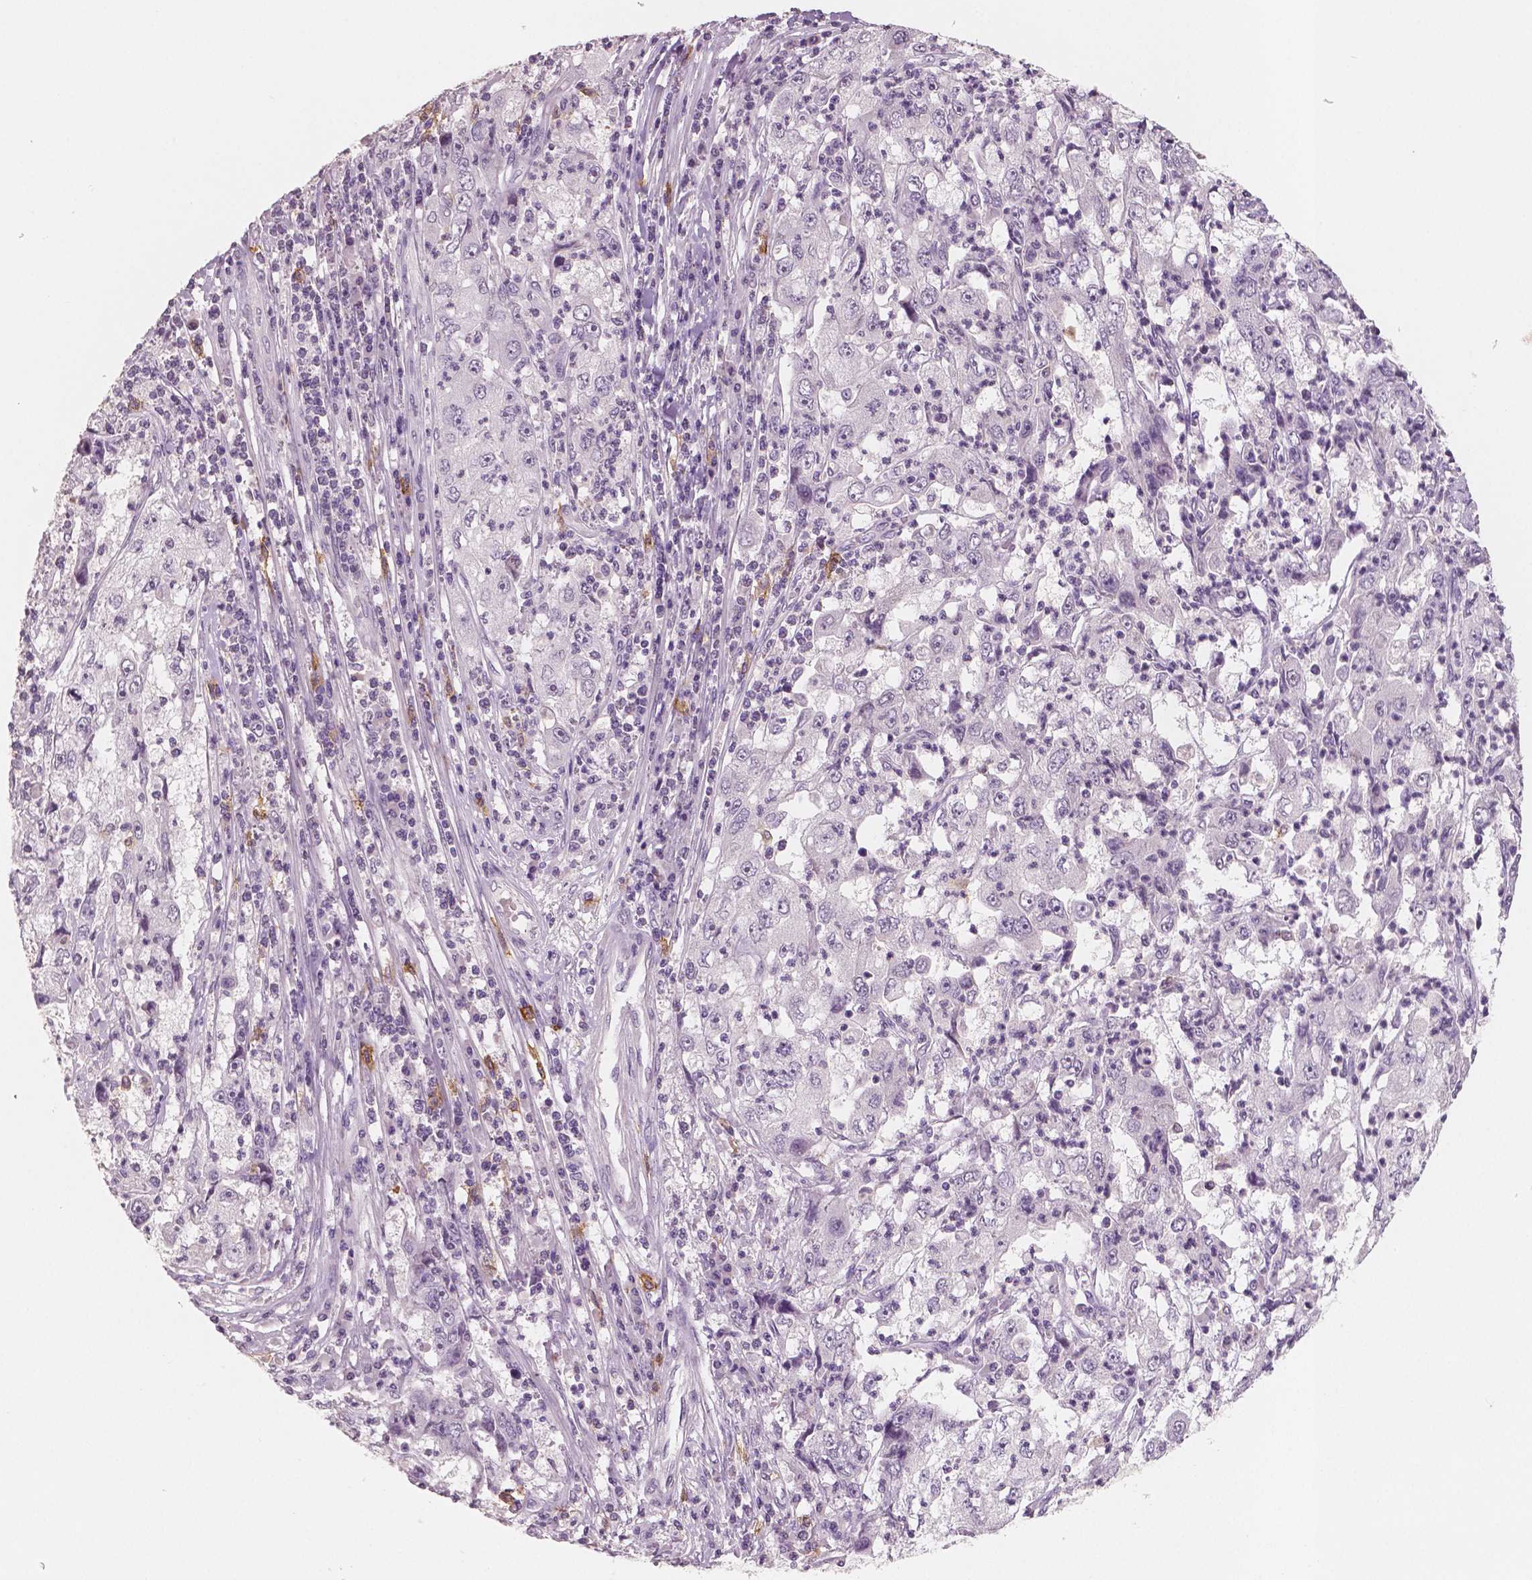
{"staining": {"intensity": "negative", "quantity": "none", "location": "none"}, "tissue": "cervical cancer", "cell_type": "Tumor cells", "image_type": "cancer", "snomed": [{"axis": "morphology", "description": "Squamous cell carcinoma, NOS"}, {"axis": "topography", "description": "Cervix"}], "caption": "Cervical squamous cell carcinoma was stained to show a protein in brown. There is no significant expression in tumor cells.", "gene": "KIT", "patient": {"sex": "female", "age": 36}}